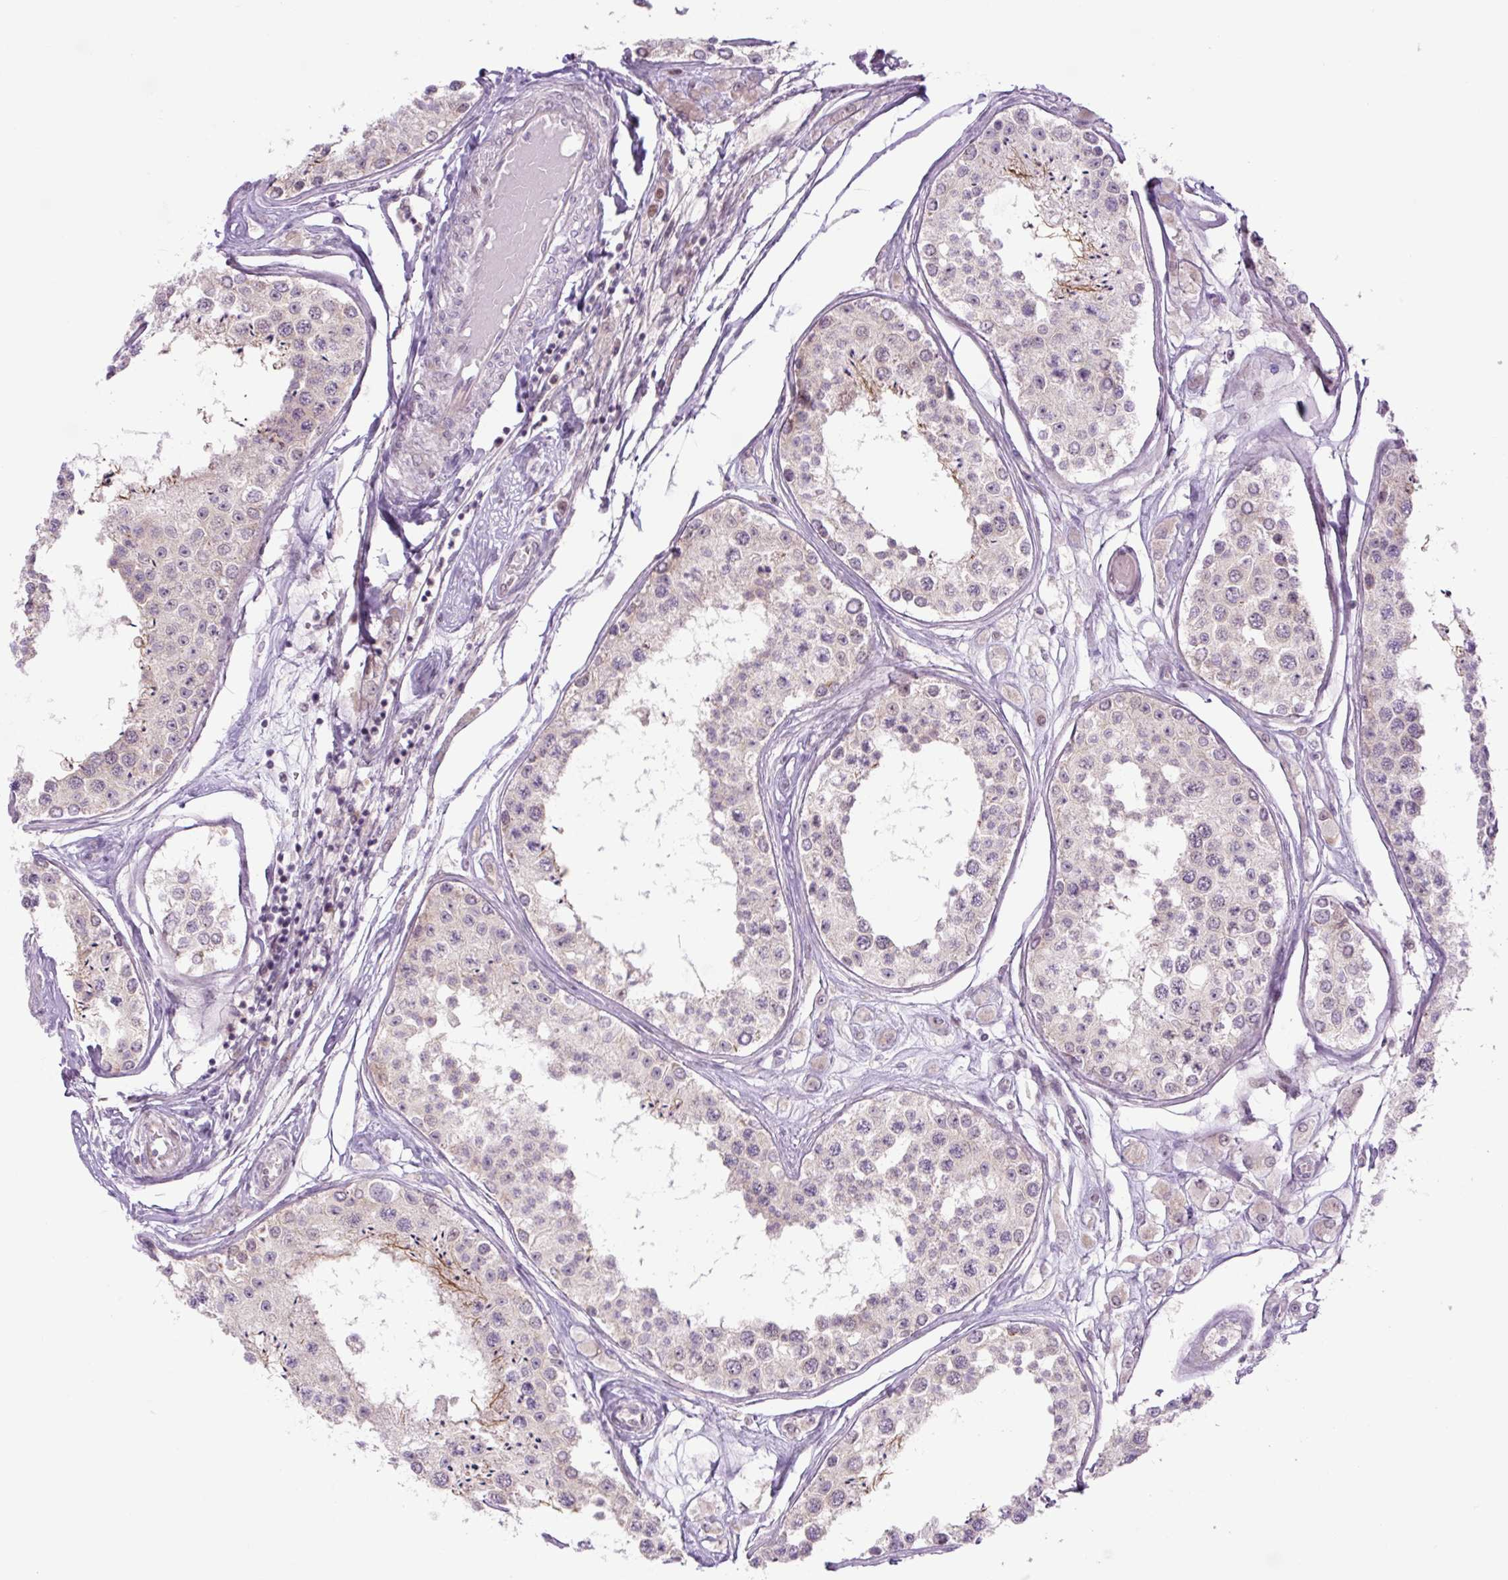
{"staining": {"intensity": "moderate", "quantity": "25%-75%", "location": "cytoplasmic/membranous,nuclear"}, "tissue": "testis", "cell_type": "Cells in seminiferous ducts", "image_type": "normal", "snomed": [{"axis": "morphology", "description": "Normal tissue, NOS"}, {"axis": "topography", "description": "Testis"}], "caption": "Moderate cytoplasmic/membranous,nuclear staining for a protein is appreciated in approximately 25%-75% of cells in seminiferous ducts of unremarkable testis using IHC.", "gene": "ICE1", "patient": {"sex": "male", "age": 25}}